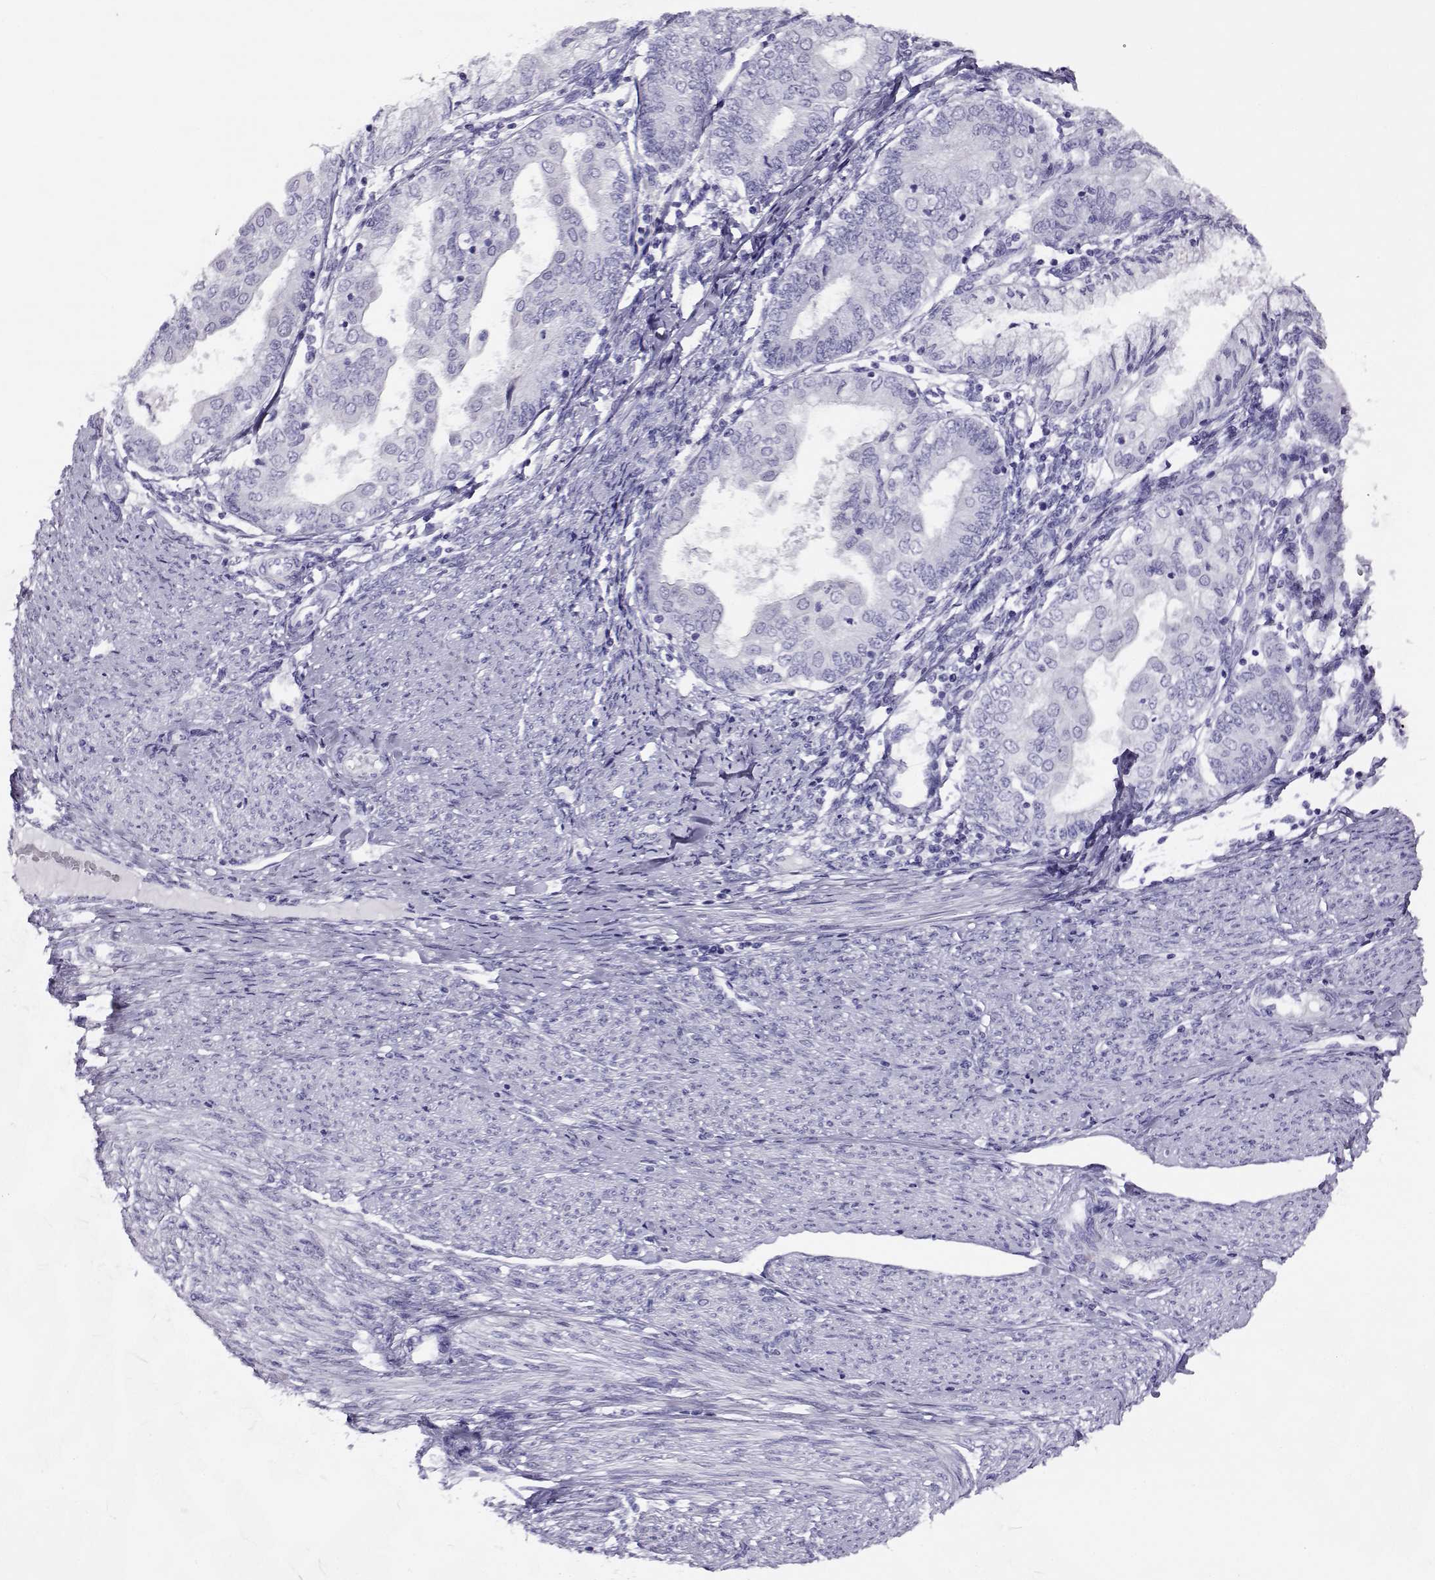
{"staining": {"intensity": "negative", "quantity": "none", "location": "none"}, "tissue": "endometrial cancer", "cell_type": "Tumor cells", "image_type": "cancer", "snomed": [{"axis": "morphology", "description": "Adenocarcinoma, NOS"}, {"axis": "topography", "description": "Endometrium"}], "caption": "Tumor cells are negative for protein expression in human endometrial adenocarcinoma.", "gene": "RHOXF2", "patient": {"sex": "female", "age": 68}}